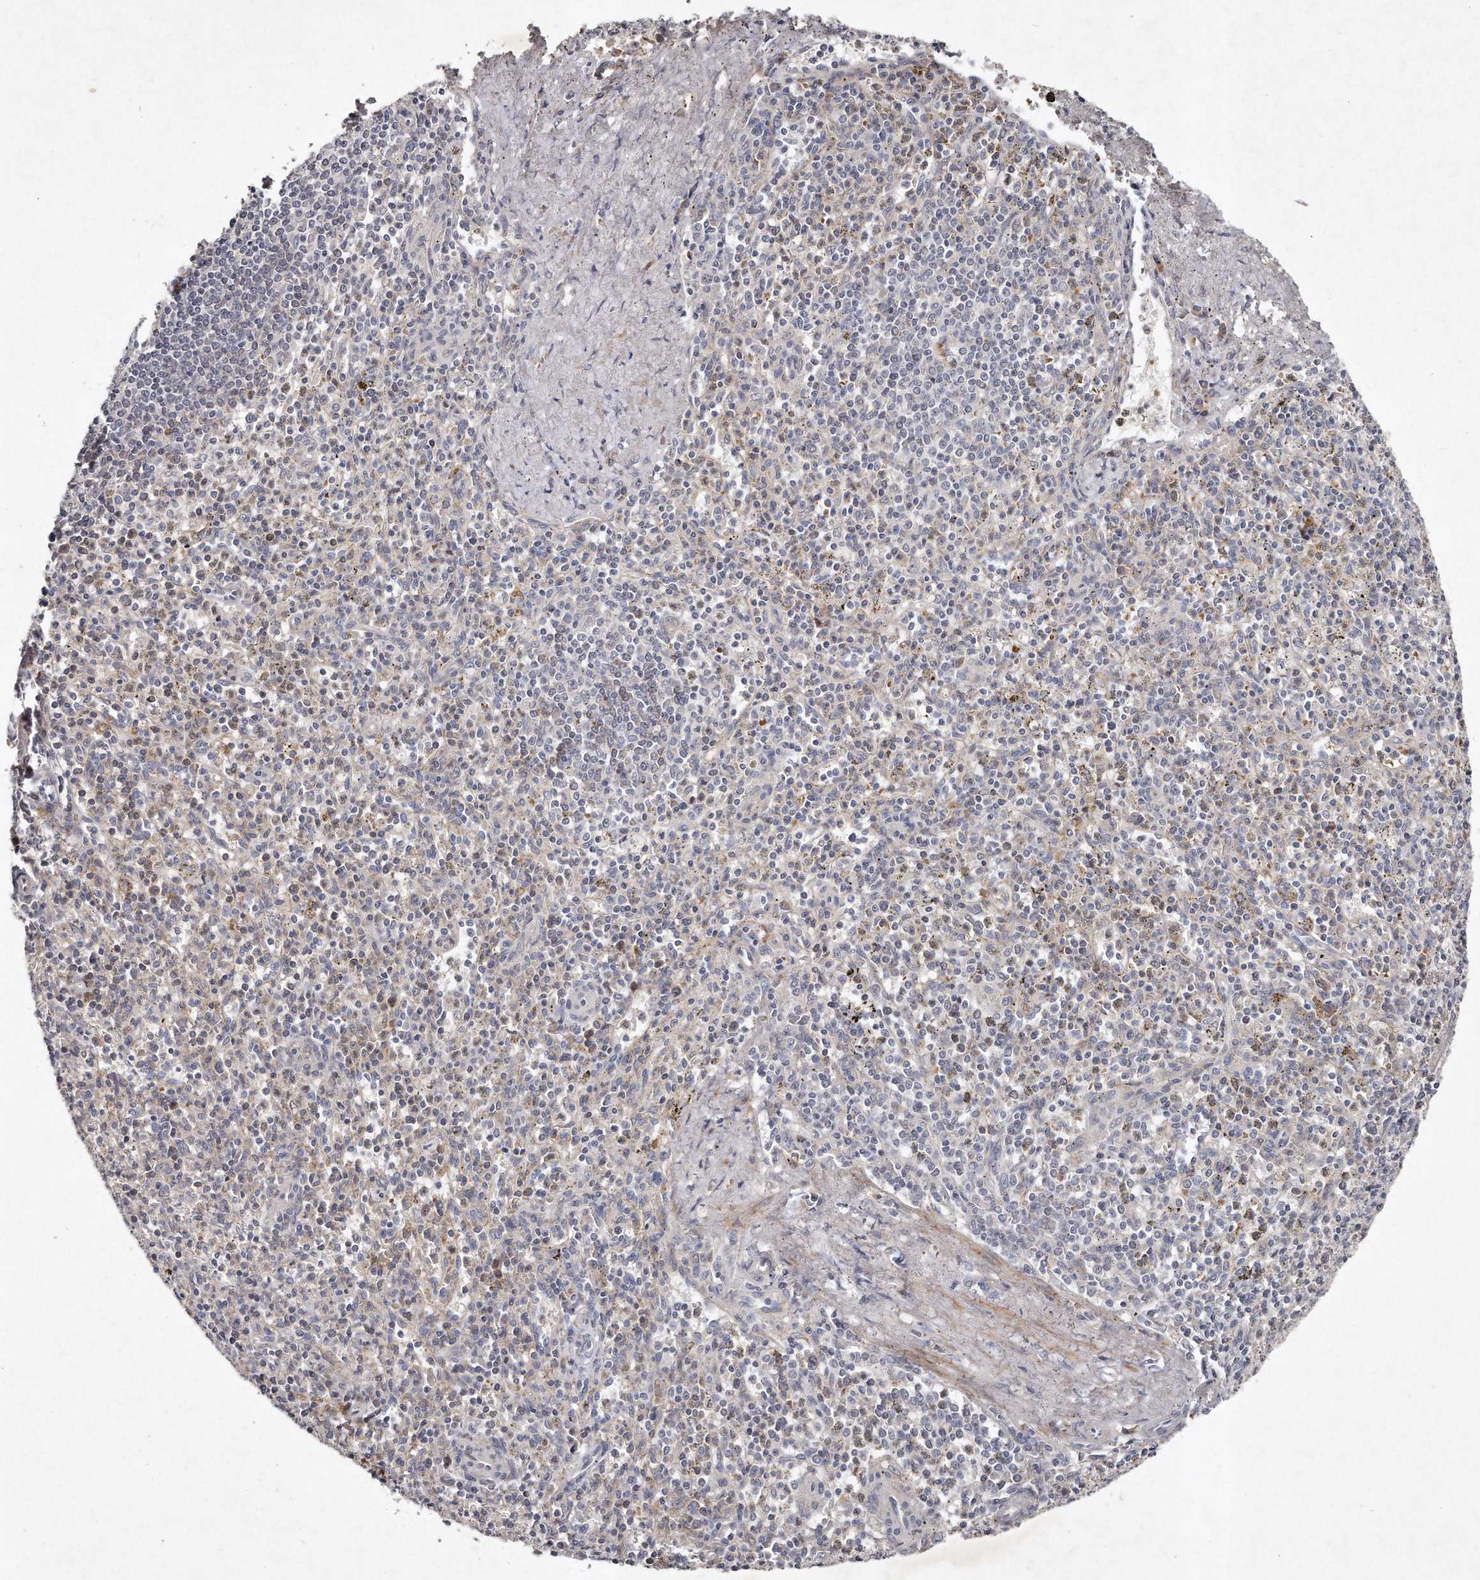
{"staining": {"intensity": "weak", "quantity": "<25%", "location": "cytoplasmic/membranous"}, "tissue": "spleen", "cell_type": "Cells in red pulp", "image_type": "normal", "snomed": [{"axis": "morphology", "description": "Normal tissue, NOS"}, {"axis": "topography", "description": "Spleen"}], "caption": "The IHC photomicrograph has no significant expression in cells in red pulp of spleen.", "gene": "TECR", "patient": {"sex": "male", "age": 72}}